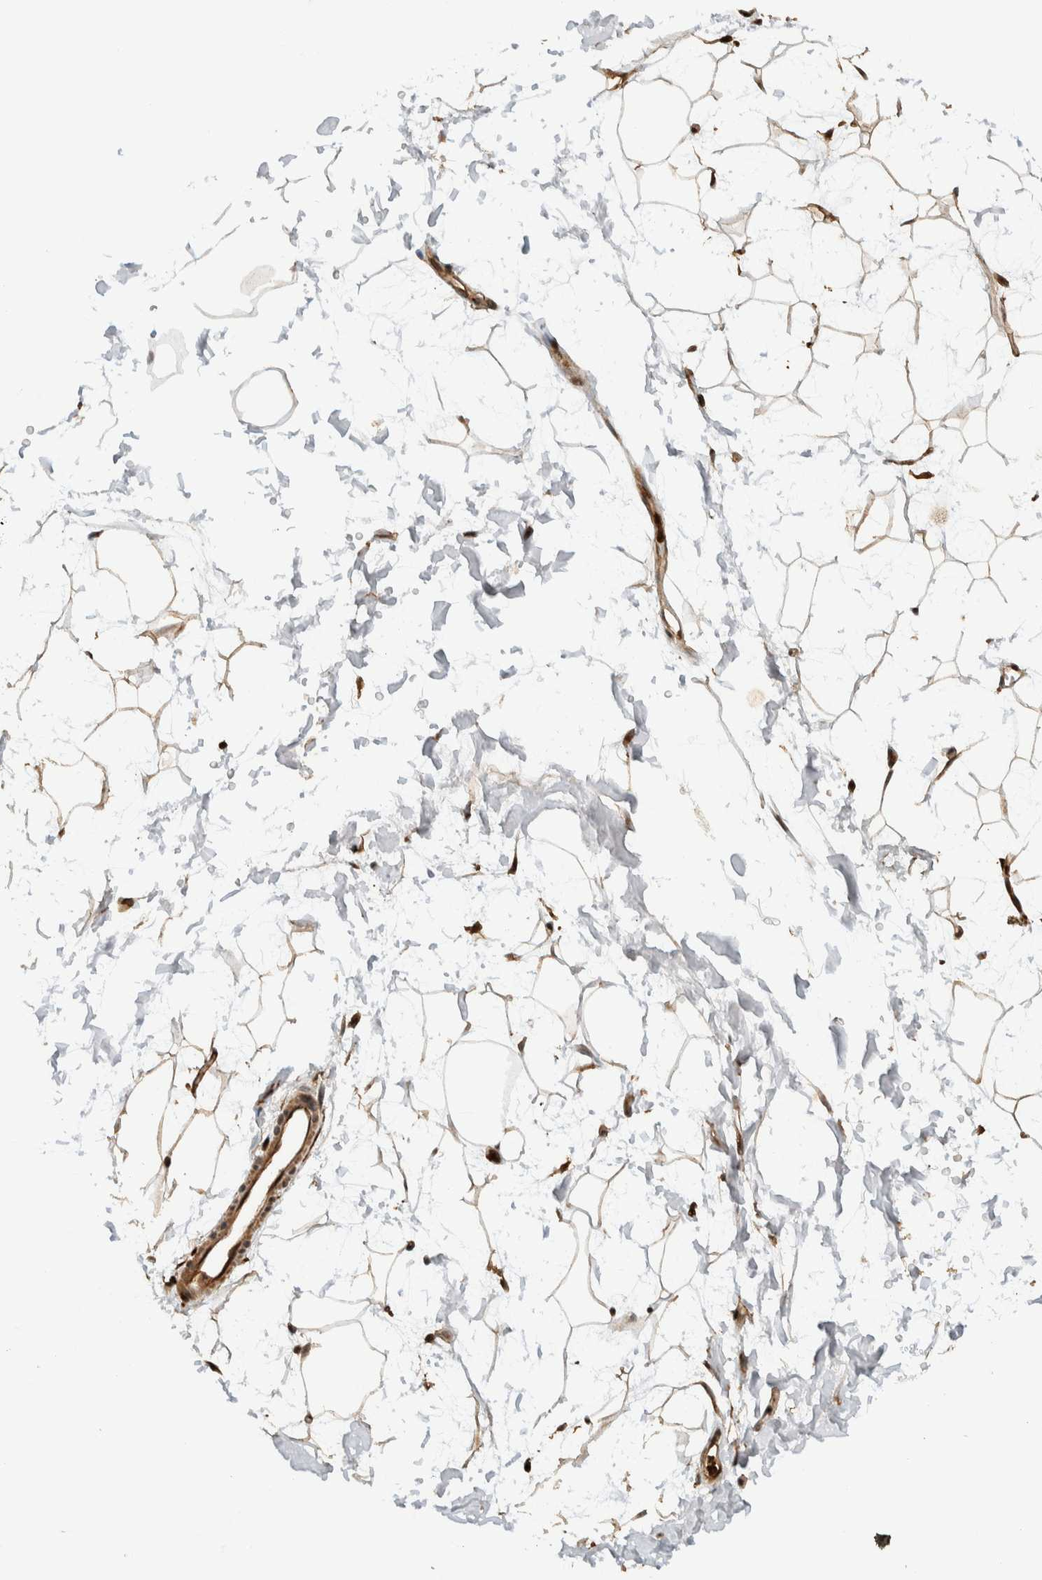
{"staining": {"intensity": "moderate", "quantity": "<25%", "location": "cytoplasmic/membranous"}, "tissue": "adipose tissue", "cell_type": "Adipocytes", "image_type": "normal", "snomed": [{"axis": "morphology", "description": "Normal tissue, NOS"}, {"axis": "topography", "description": "Soft tissue"}], "caption": "Approximately <25% of adipocytes in normal human adipose tissue reveal moderate cytoplasmic/membranous protein expression as visualized by brown immunohistochemical staining.", "gene": "VPS53", "patient": {"sex": "male", "age": 72}}